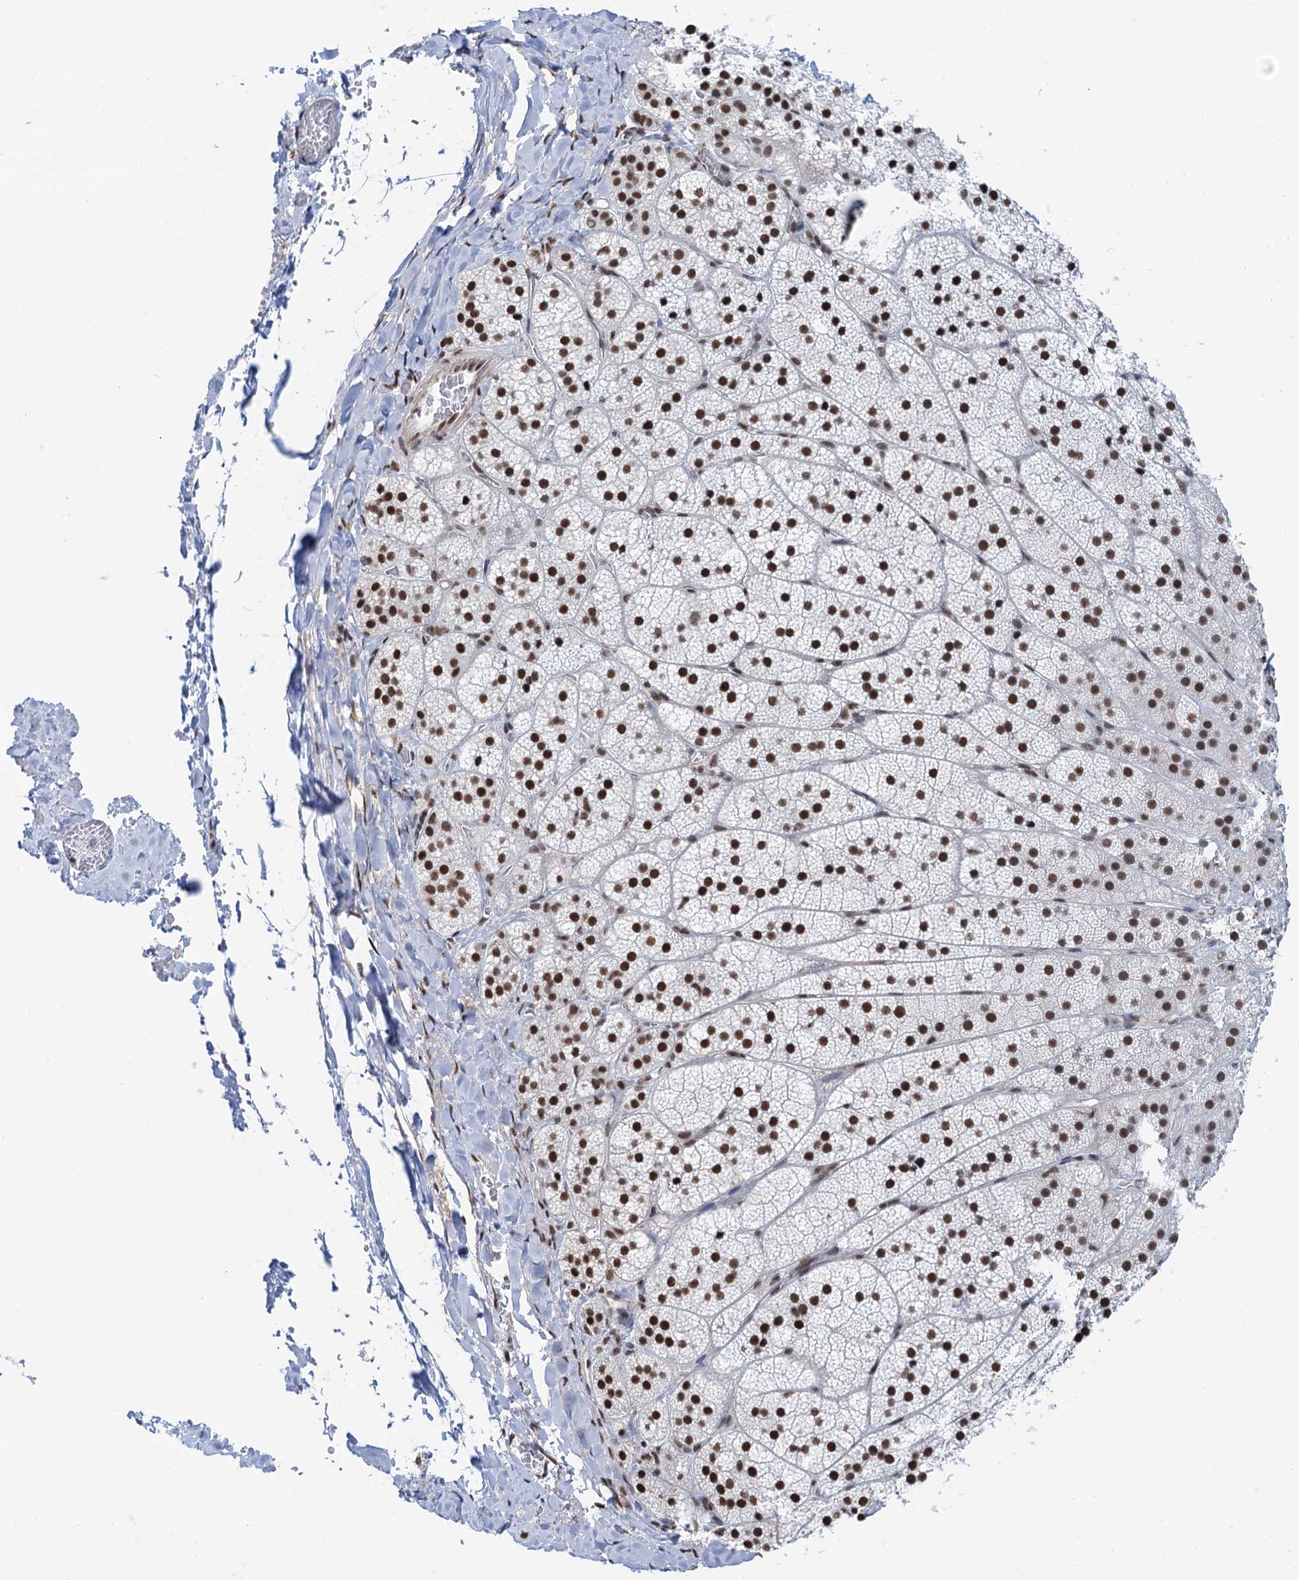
{"staining": {"intensity": "strong", "quantity": "25%-75%", "location": "nuclear"}, "tissue": "adrenal gland", "cell_type": "Glandular cells", "image_type": "normal", "snomed": [{"axis": "morphology", "description": "Normal tissue, NOS"}, {"axis": "topography", "description": "Adrenal gland"}], "caption": "The immunohistochemical stain highlights strong nuclear expression in glandular cells of benign adrenal gland. (DAB IHC with brightfield microscopy, high magnification).", "gene": "ZNF609", "patient": {"sex": "female", "age": 44}}